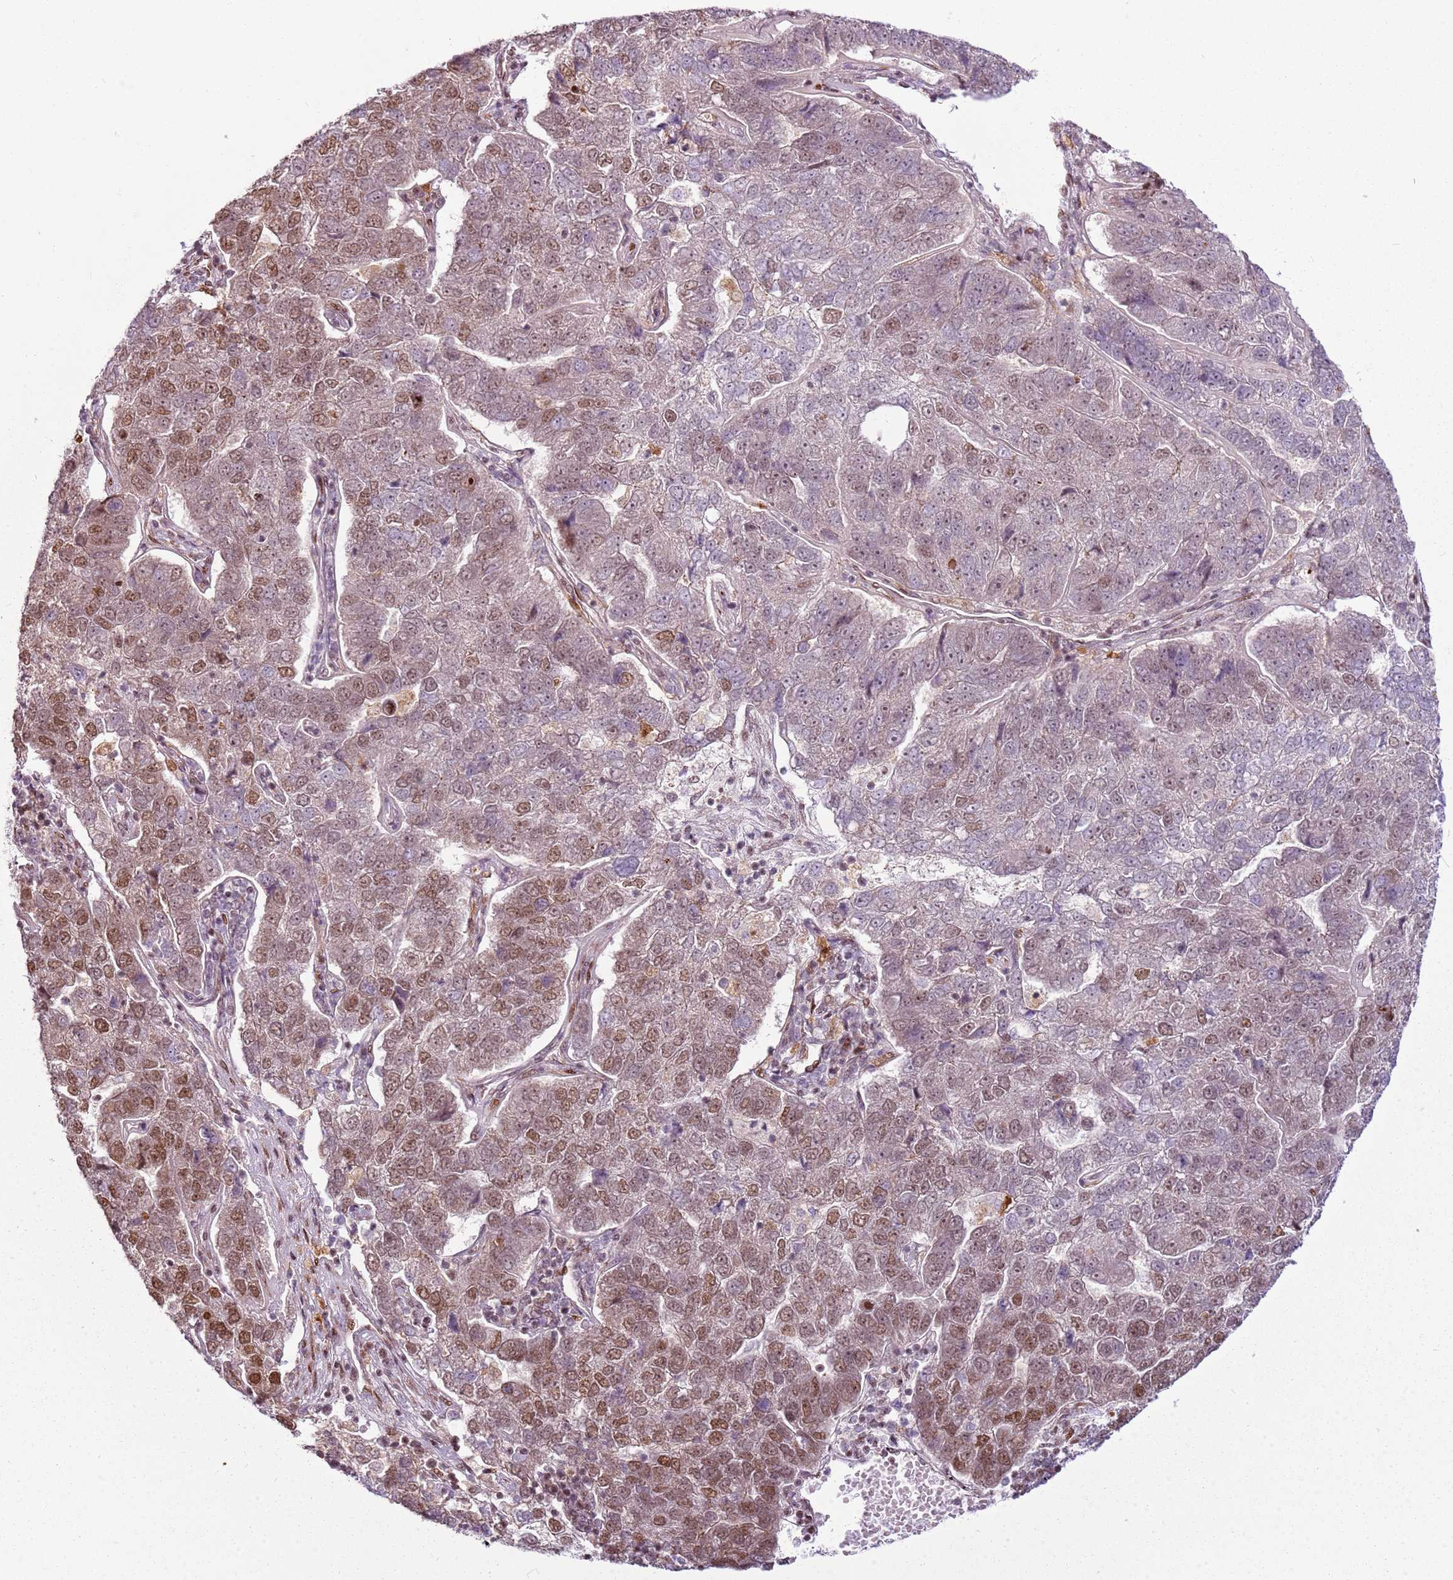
{"staining": {"intensity": "moderate", "quantity": "<25%", "location": "nuclear"}, "tissue": "pancreatic cancer", "cell_type": "Tumor cells", "image_type": "cancer", "snomed": [{"axis": "morphology", "description": "Adenocarcinoma, NOS"}, {"axis": "topography", "description": "Pancreas"}], "caption": "Tumor cells display low levels of moderate nuclear positivity in about <25% of cells in human adenocarcinoma (pancreatic).", "gene": "PCTP", "patient": {"sex": "female", "age": 61}}